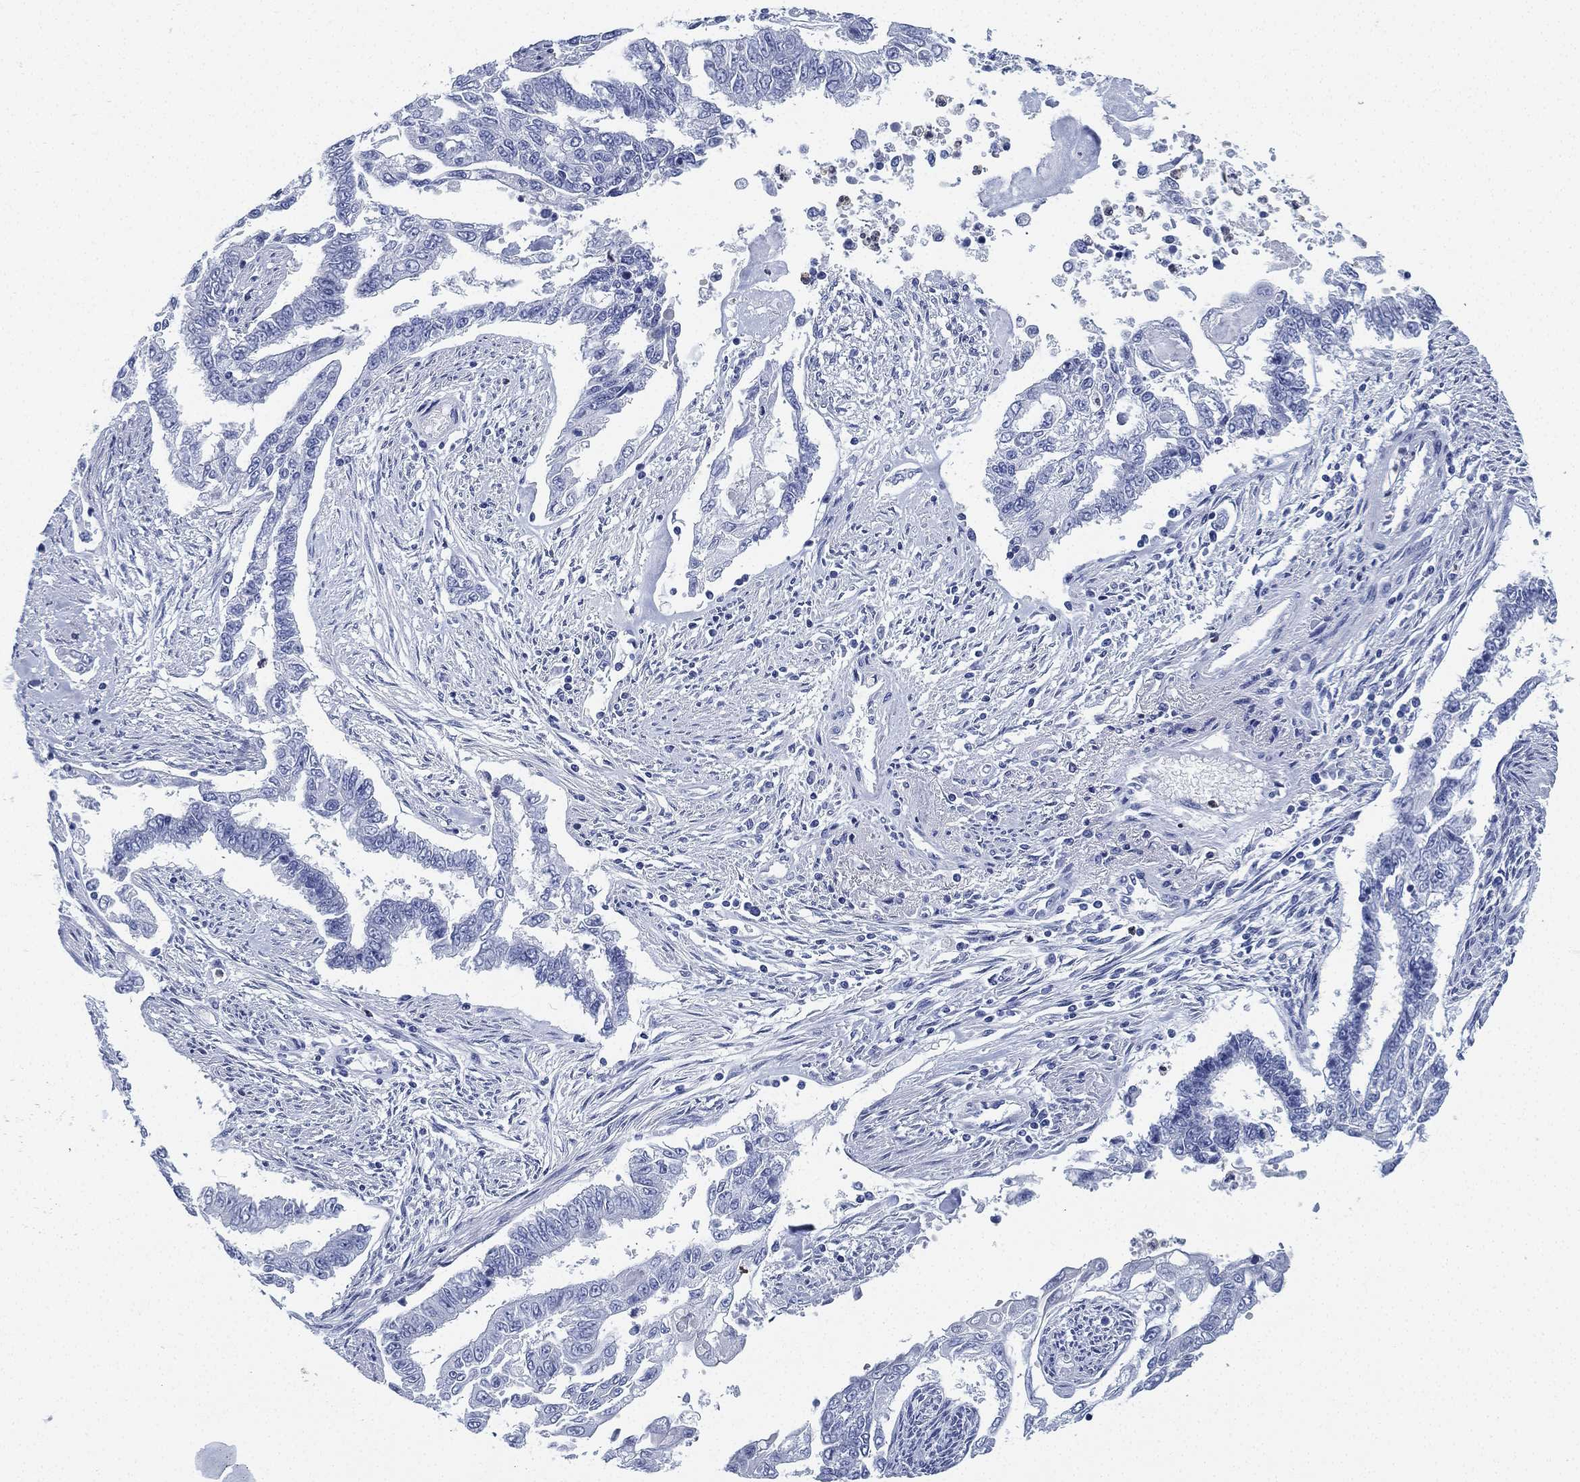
{"staining": {"intensity": "negative", "quantity": "none", "location": "none"}, "tissue": "endometrial cancer", "cell_type": "Tumor cells", "image_type": "cancer", "snomed": [{"axis": "morphology", "description": "Adenocarcinoma, NOS"}, {"axis": "topography", "description": "Uterus"}], "caption": "The image displays no staining of tumor cells in endometrial cancer (adenocarcinoma).", "gene": "DEFB121", "patient": {"sex": "female", "age": 59}}